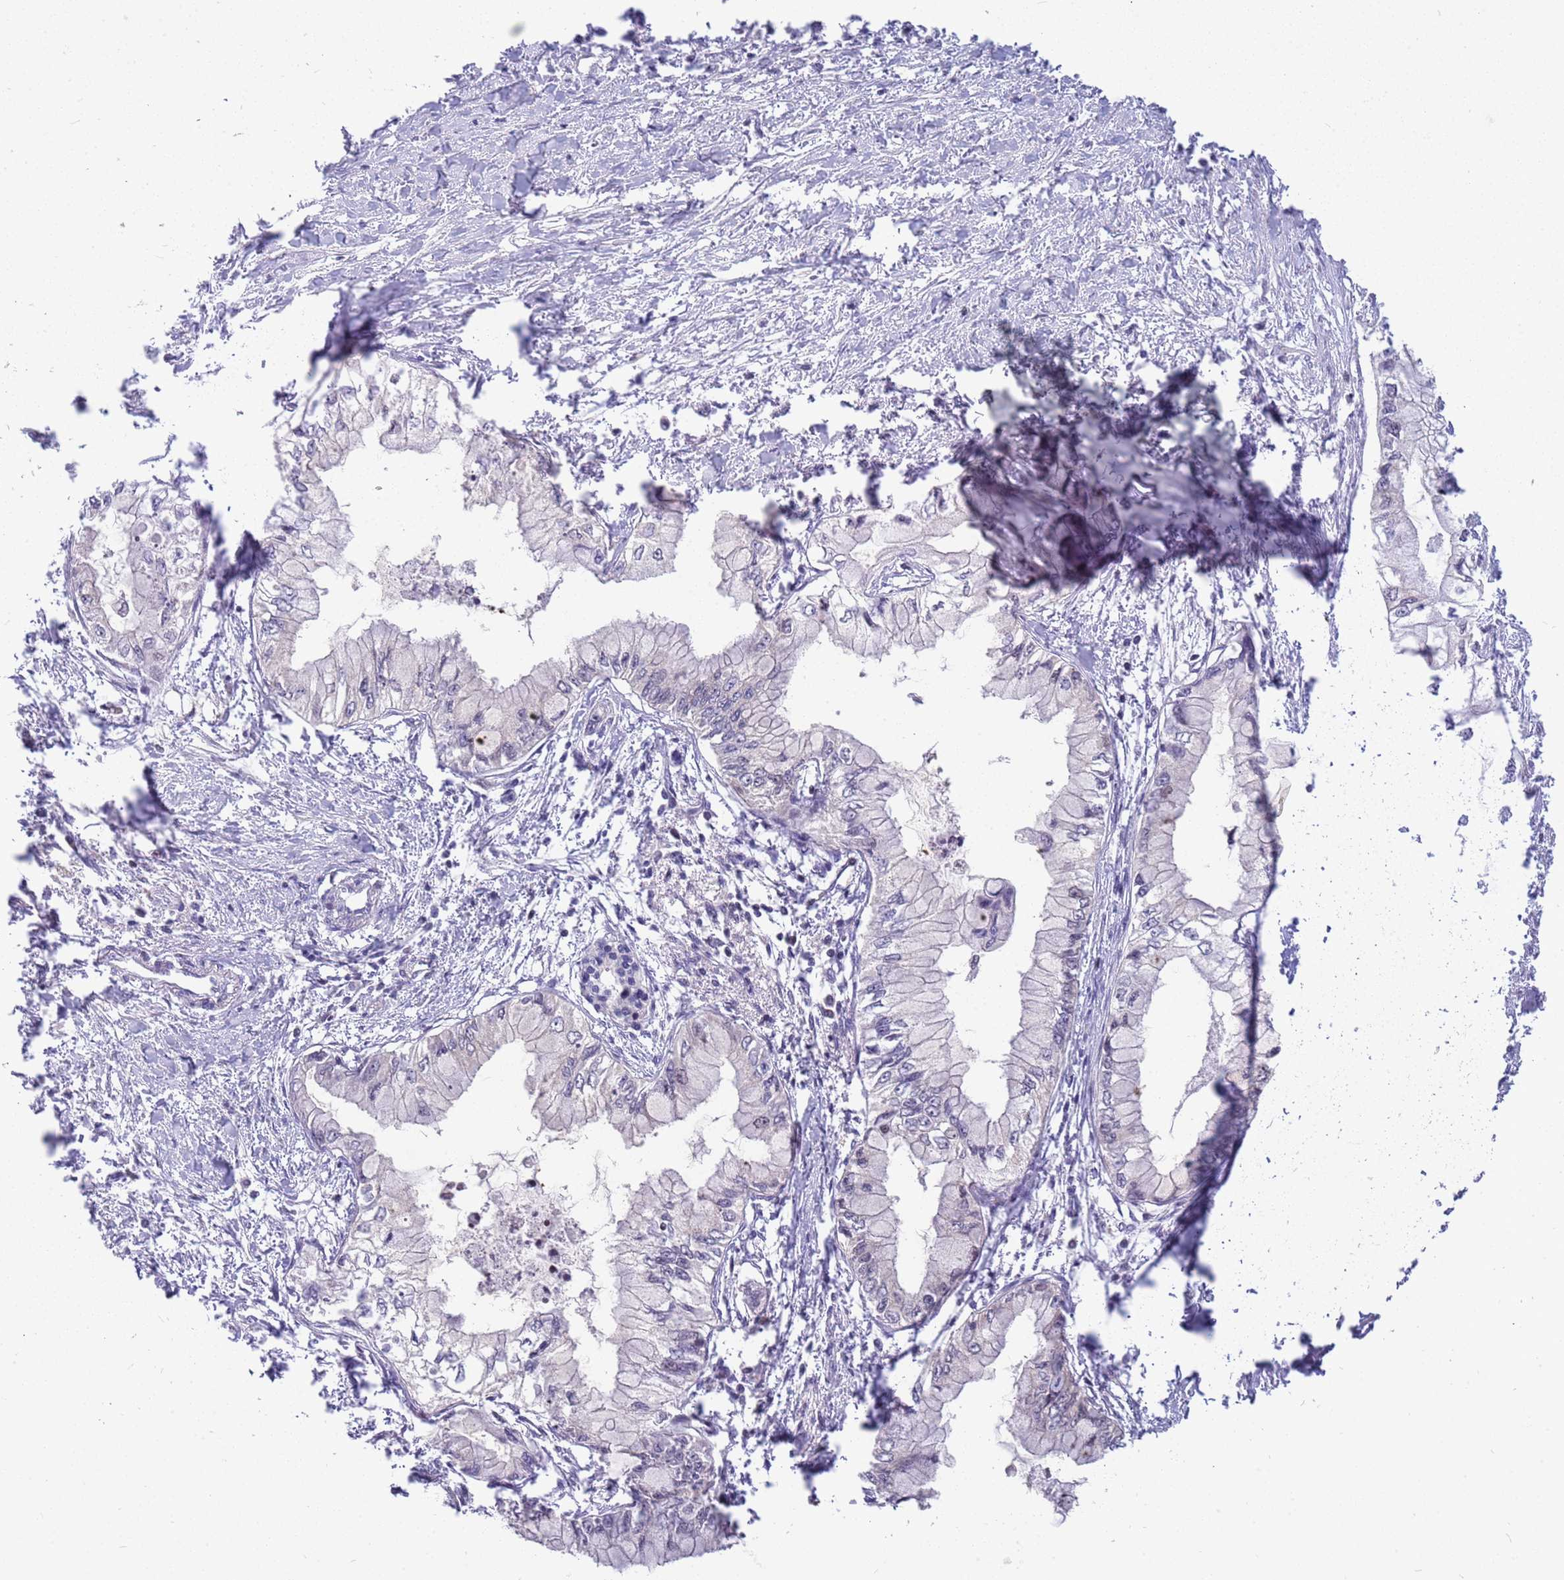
{"staining": {"intensity": "negative", "quantity": "none", "location": "none"}, "tissue": "pancreatic cancer", "cell_type": "Tumor cells", "image_type": "cancer", "snomed": [{"axis": "morphology", "description": "Adenocarcinoma, NOS"}, {"axis": "topography", "description": "Pancreas"}], "caption": "This is an immunohistochemistry (IHC) image of human pancreatic cancer. There is no positivity in tumor cells.", "gene": "ARHGEF5", "patient": {"sex": "male", "age": 48}}